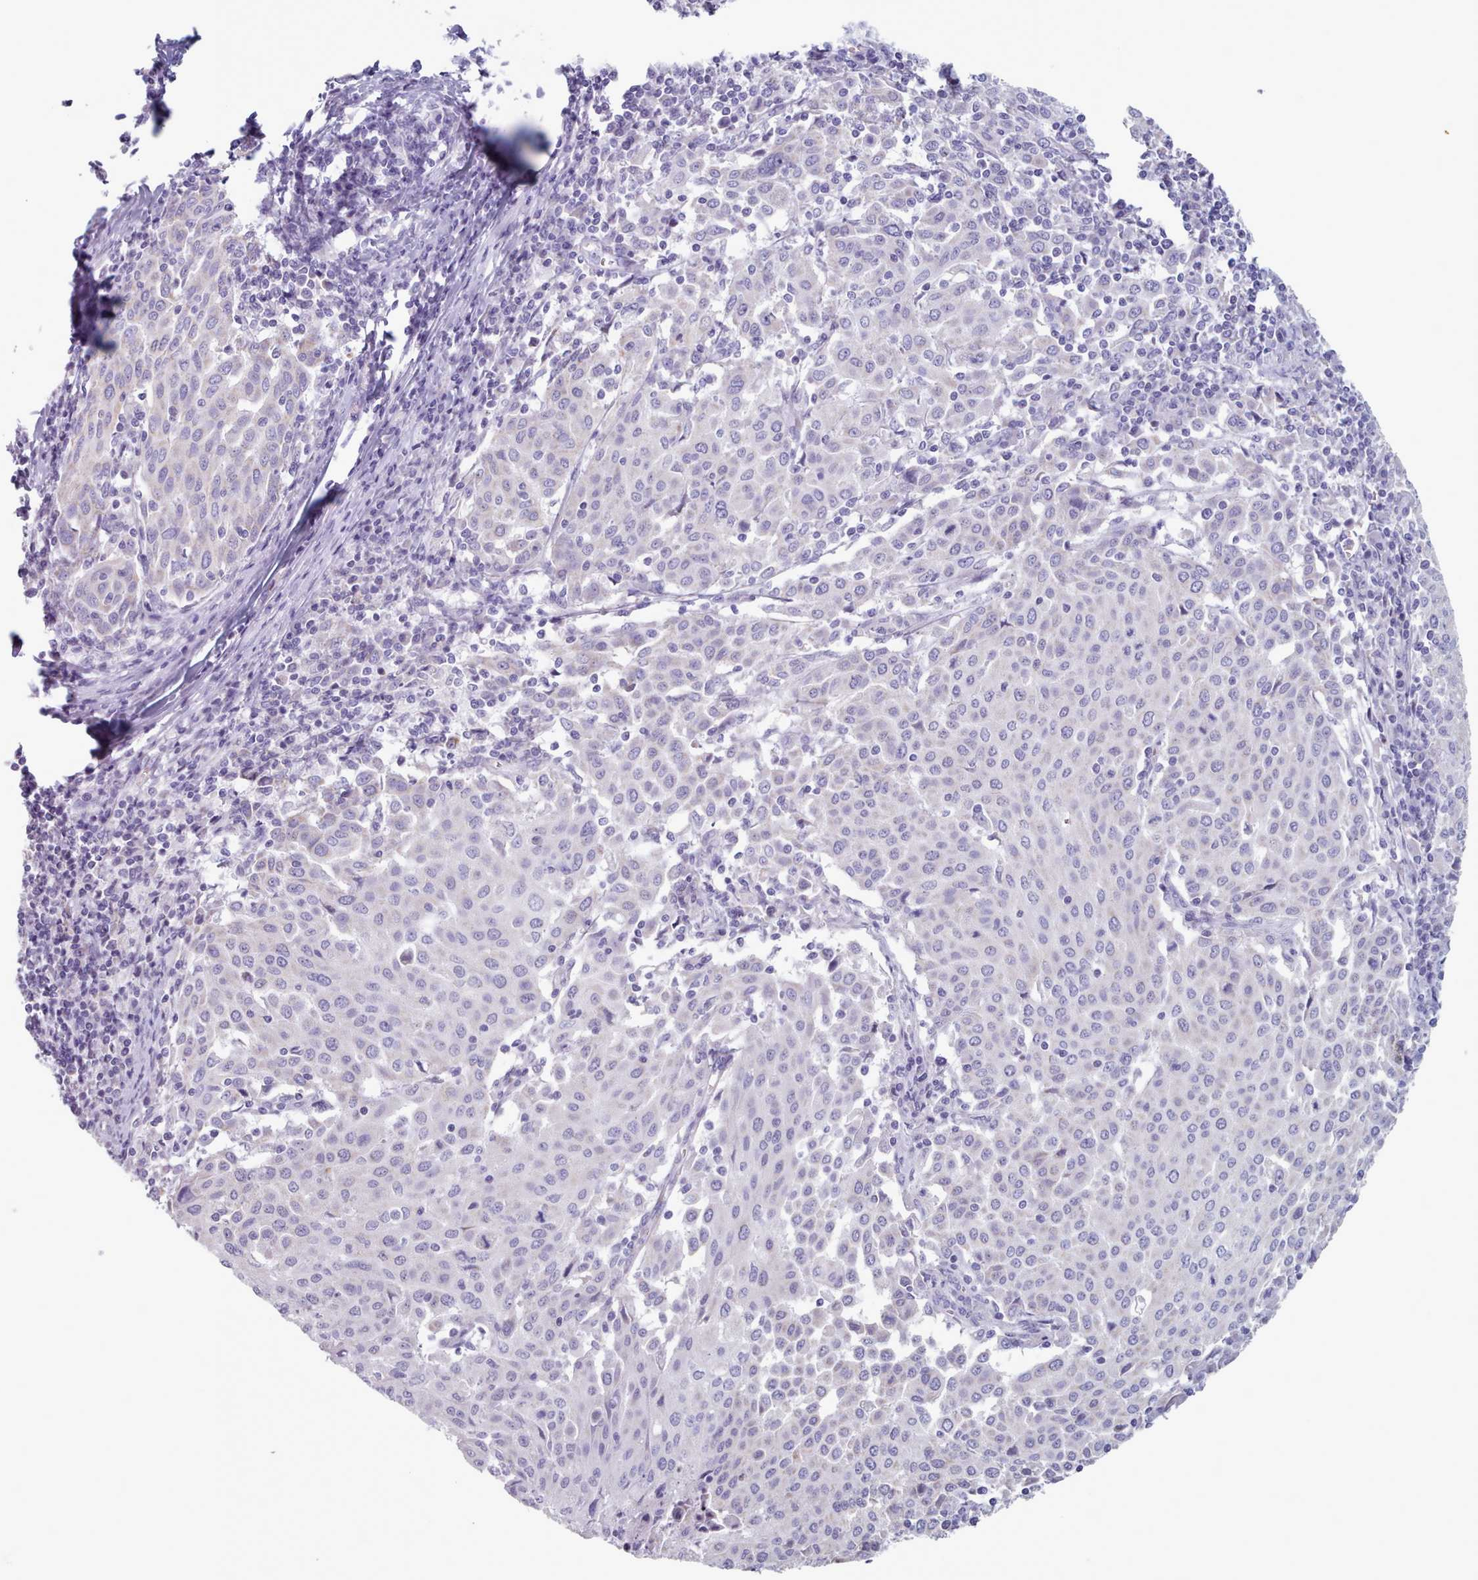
{"staining": {"intensity": "negative", "quantity": "none", "location": "none"}, "tissue": "cervical cancer", "cell_type": "Tumor cells", "image_type": "cancer", "snomed": [{"axis": "morphology", "description": "Squamous cell carcinoma, NOS"}, {"axis": "topography", "description": "Cervix"}], "caption": "Immunohistochemistry histopathology image of neoplastic tissue: human squamous cell carcinoma (cervical) stained with DAB exhibits no significant protein positivity in tumor cells.", "gene": "HAO1", "patient": {"sex": "female", "age": 46}}